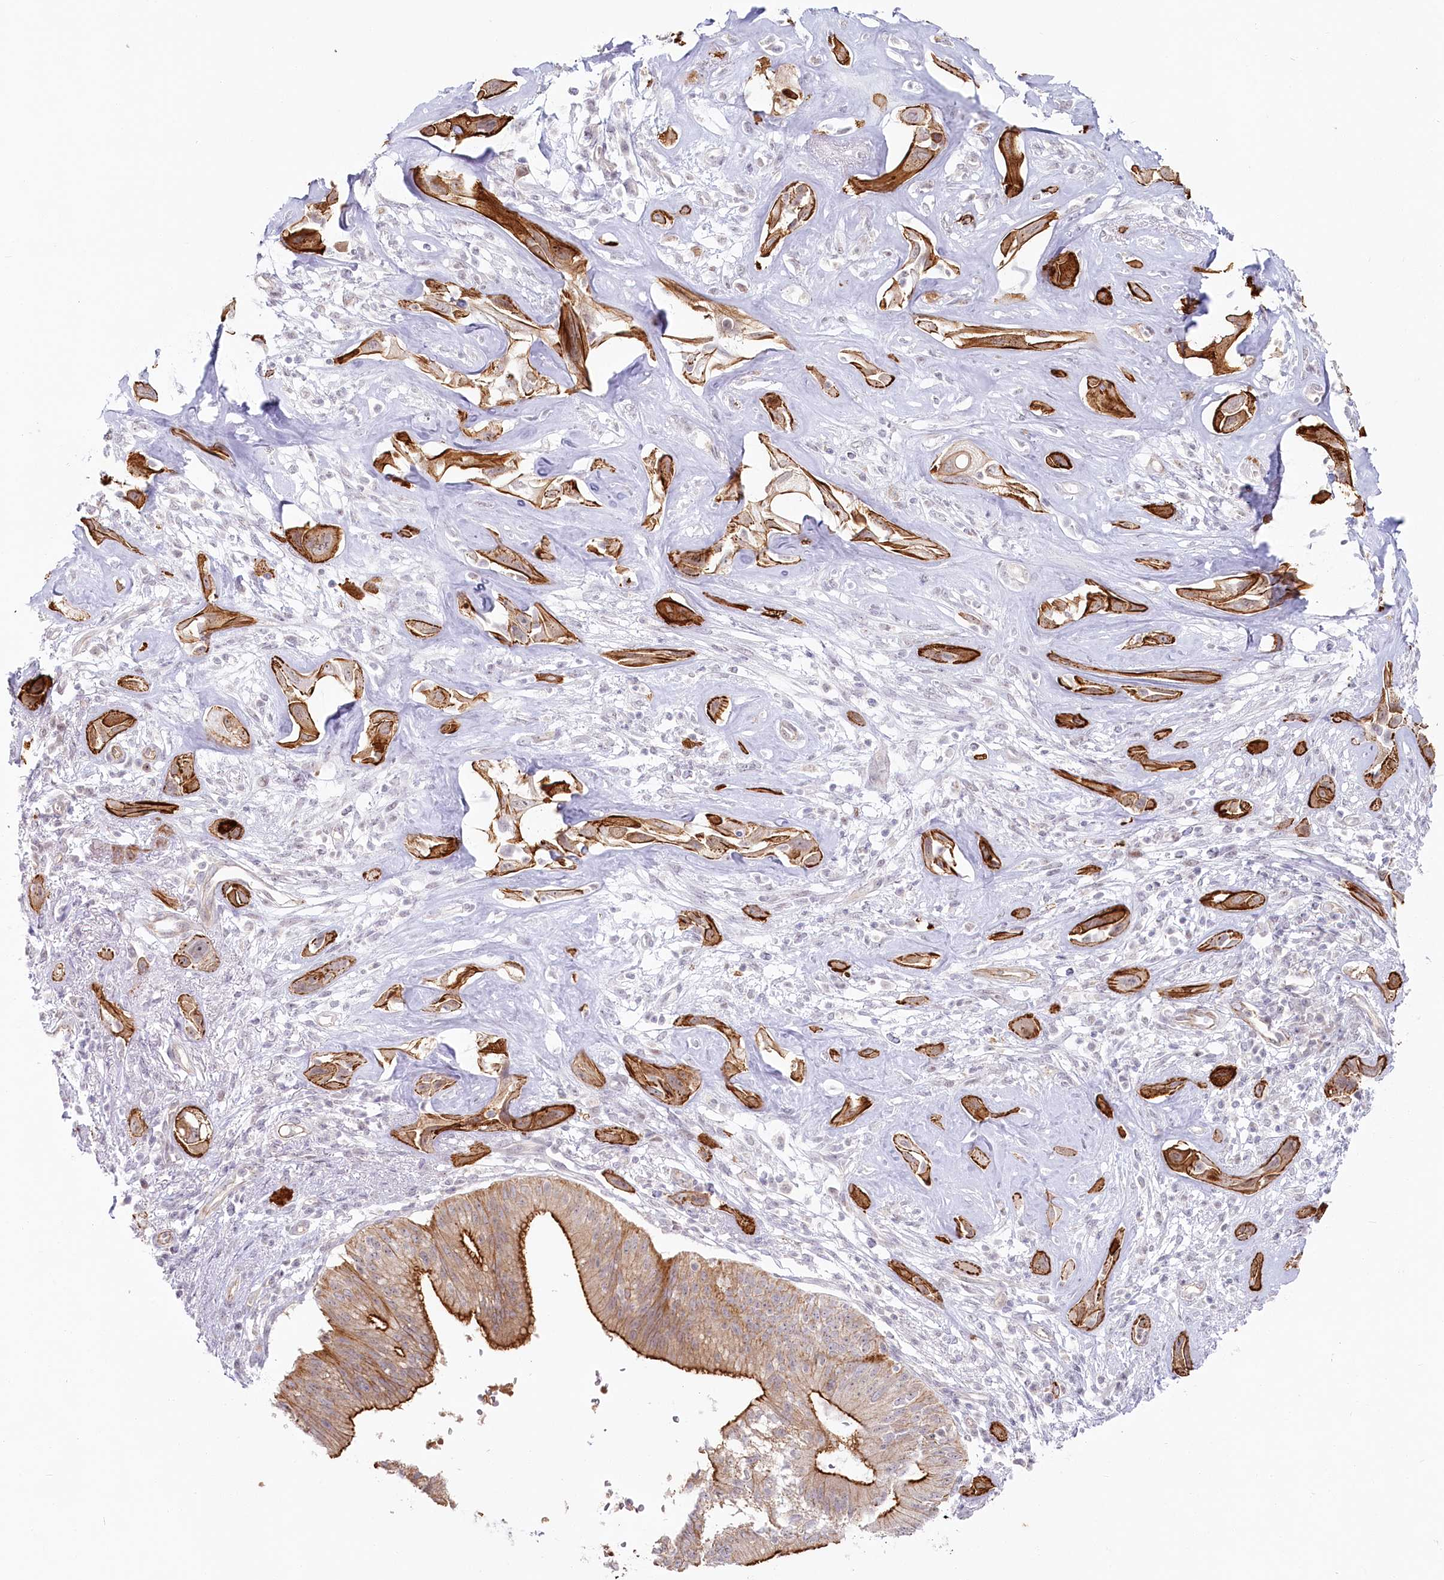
{"staining": {"intensity": "strong", "quantity": "25%-75%", "location": "cytoplasmic/membranous"}, "tissue": "pancreatic cancer", "cell_type": "Tumor cells", "image_type": "cancer", "snomed": [{"axis": "morphology", "description": "Adenocarcinoma, NOS"}, {"axis": "topography", "description": "Pancreas"}], "caption": "Protein expression analysis of pancreatic adenocarcinoma reveals strong cytoplasmic/membranous expression in approximately 25%-75% of tumor cells.", "gene": "ABHD8", "patient": {"sex": "male", "age": 68}}